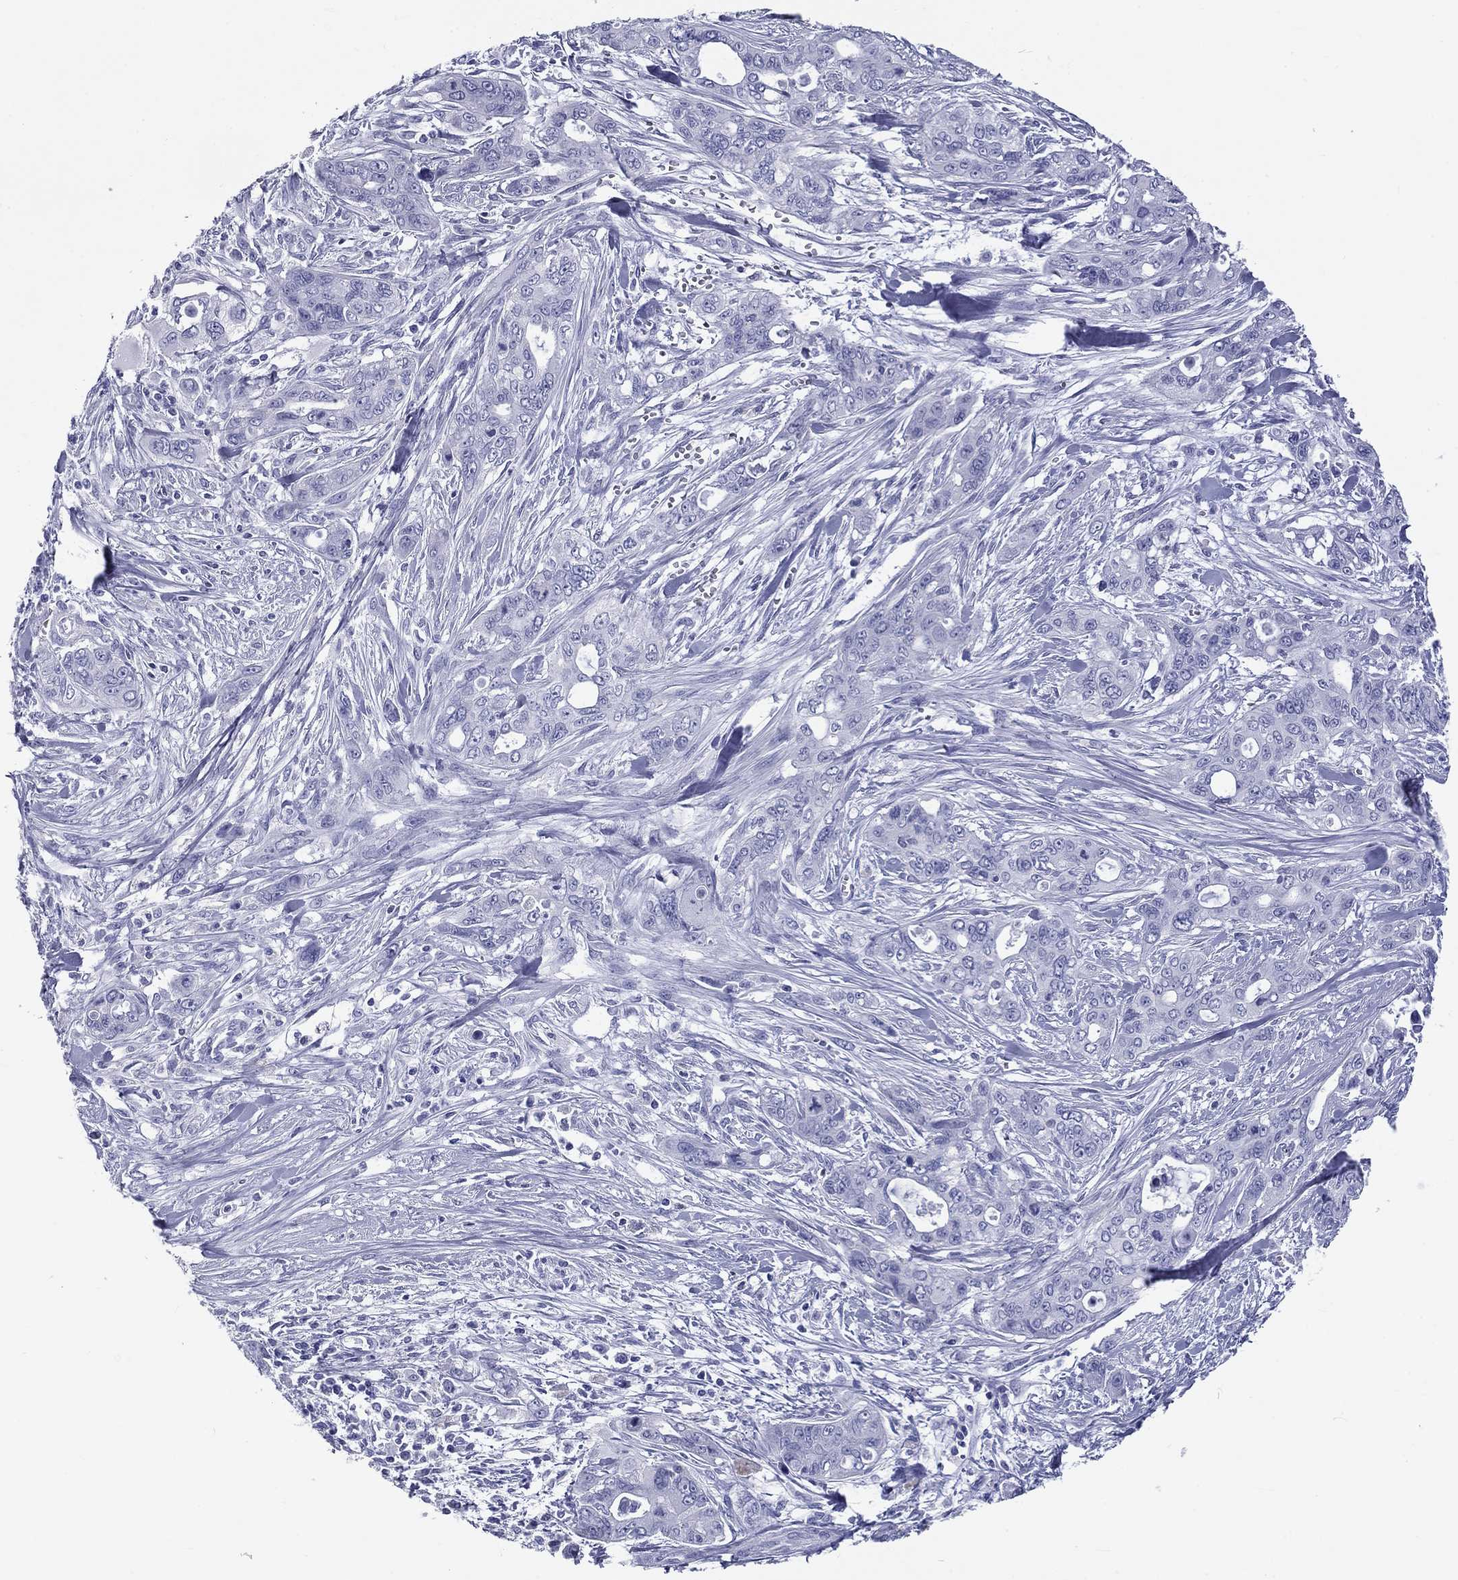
{"staining": {"intensity": "negative", "quantity": "none", "location": "none"}, "tissue": "pancreatic cancer", "cell_type": "Tumor cells", "image_type": "cancer", "snomed": [{"axis": "morphology", "description": "Adenocarcinoma, NOS"}, {"axis": "topography", "description": "Pancreas"}], "caption": "Tumor cells show no significant positivity in pancreatic cancer. (Brightfield microscopy of DAB (3,3'-diaminobenzidine) IHC at high magnification).", "gene": "DNALI1", "patient": {"sex": "male", "age": 47}}